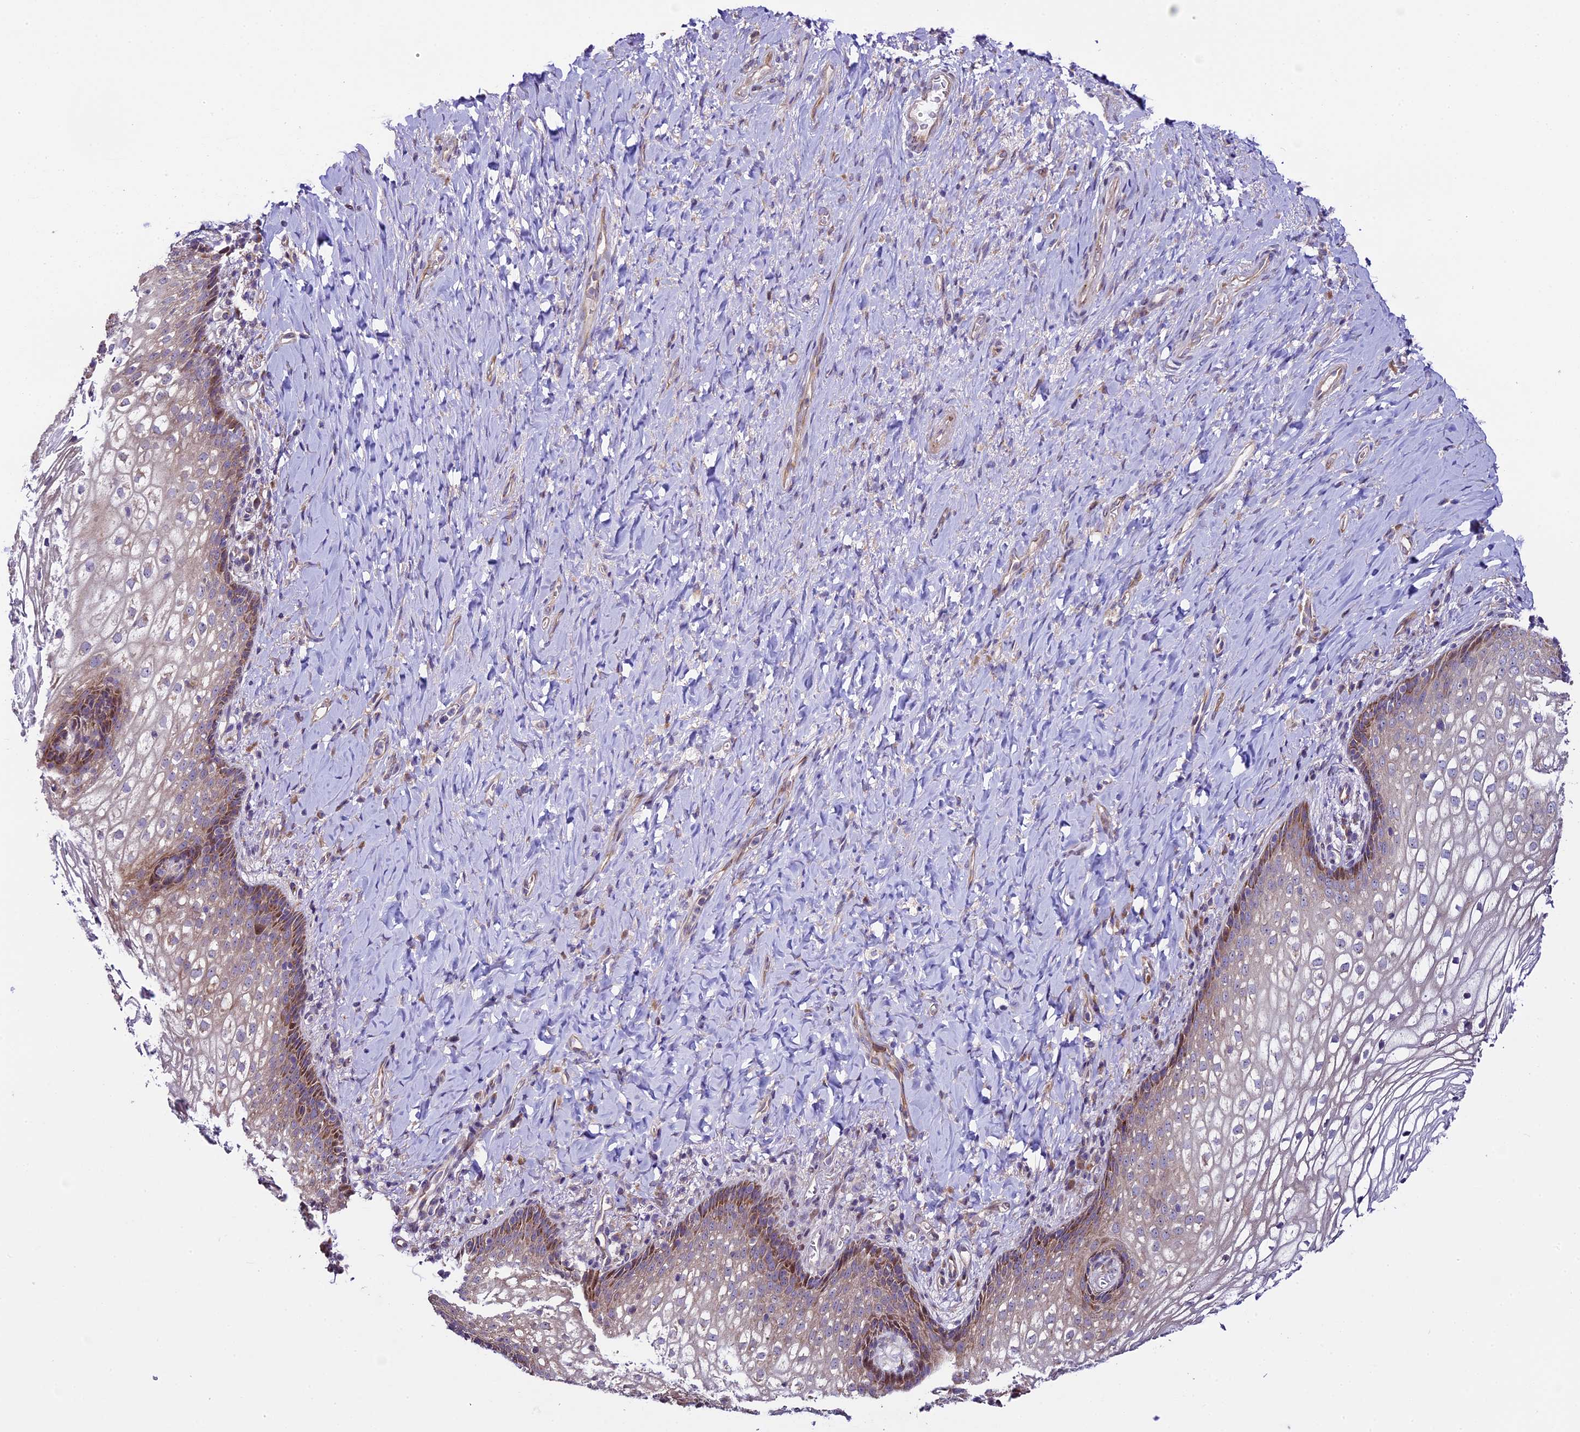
{"staining": {"intensity": "moderate", "quantity": "25%-75%", "location": "cytoplasmic/membranous"}, "tissue": "vagina", "cell_type": "Squamous epithelial cells", "image_type": "normal", "snomed": [{"axis": "morphology", "description": "Normal tissue, NOS"}, {"axis": "topography", "description": "Vagina"}], "caption": "Immunohistochemistry (IHC) staining of benign vagina, which reveals medium levels of moderate cytoplasmic/membranous expression in about 25%-75% of squamous epithelial cells indicating moderate cytoplasmic/membranous protein positivity. The staining was performed using DAB (brown) for protein detection and nuclei were counterstained in hematoxylin (blue).", "gene": "SPIRE1", "patient": {"sex": "female", "age": 60}}